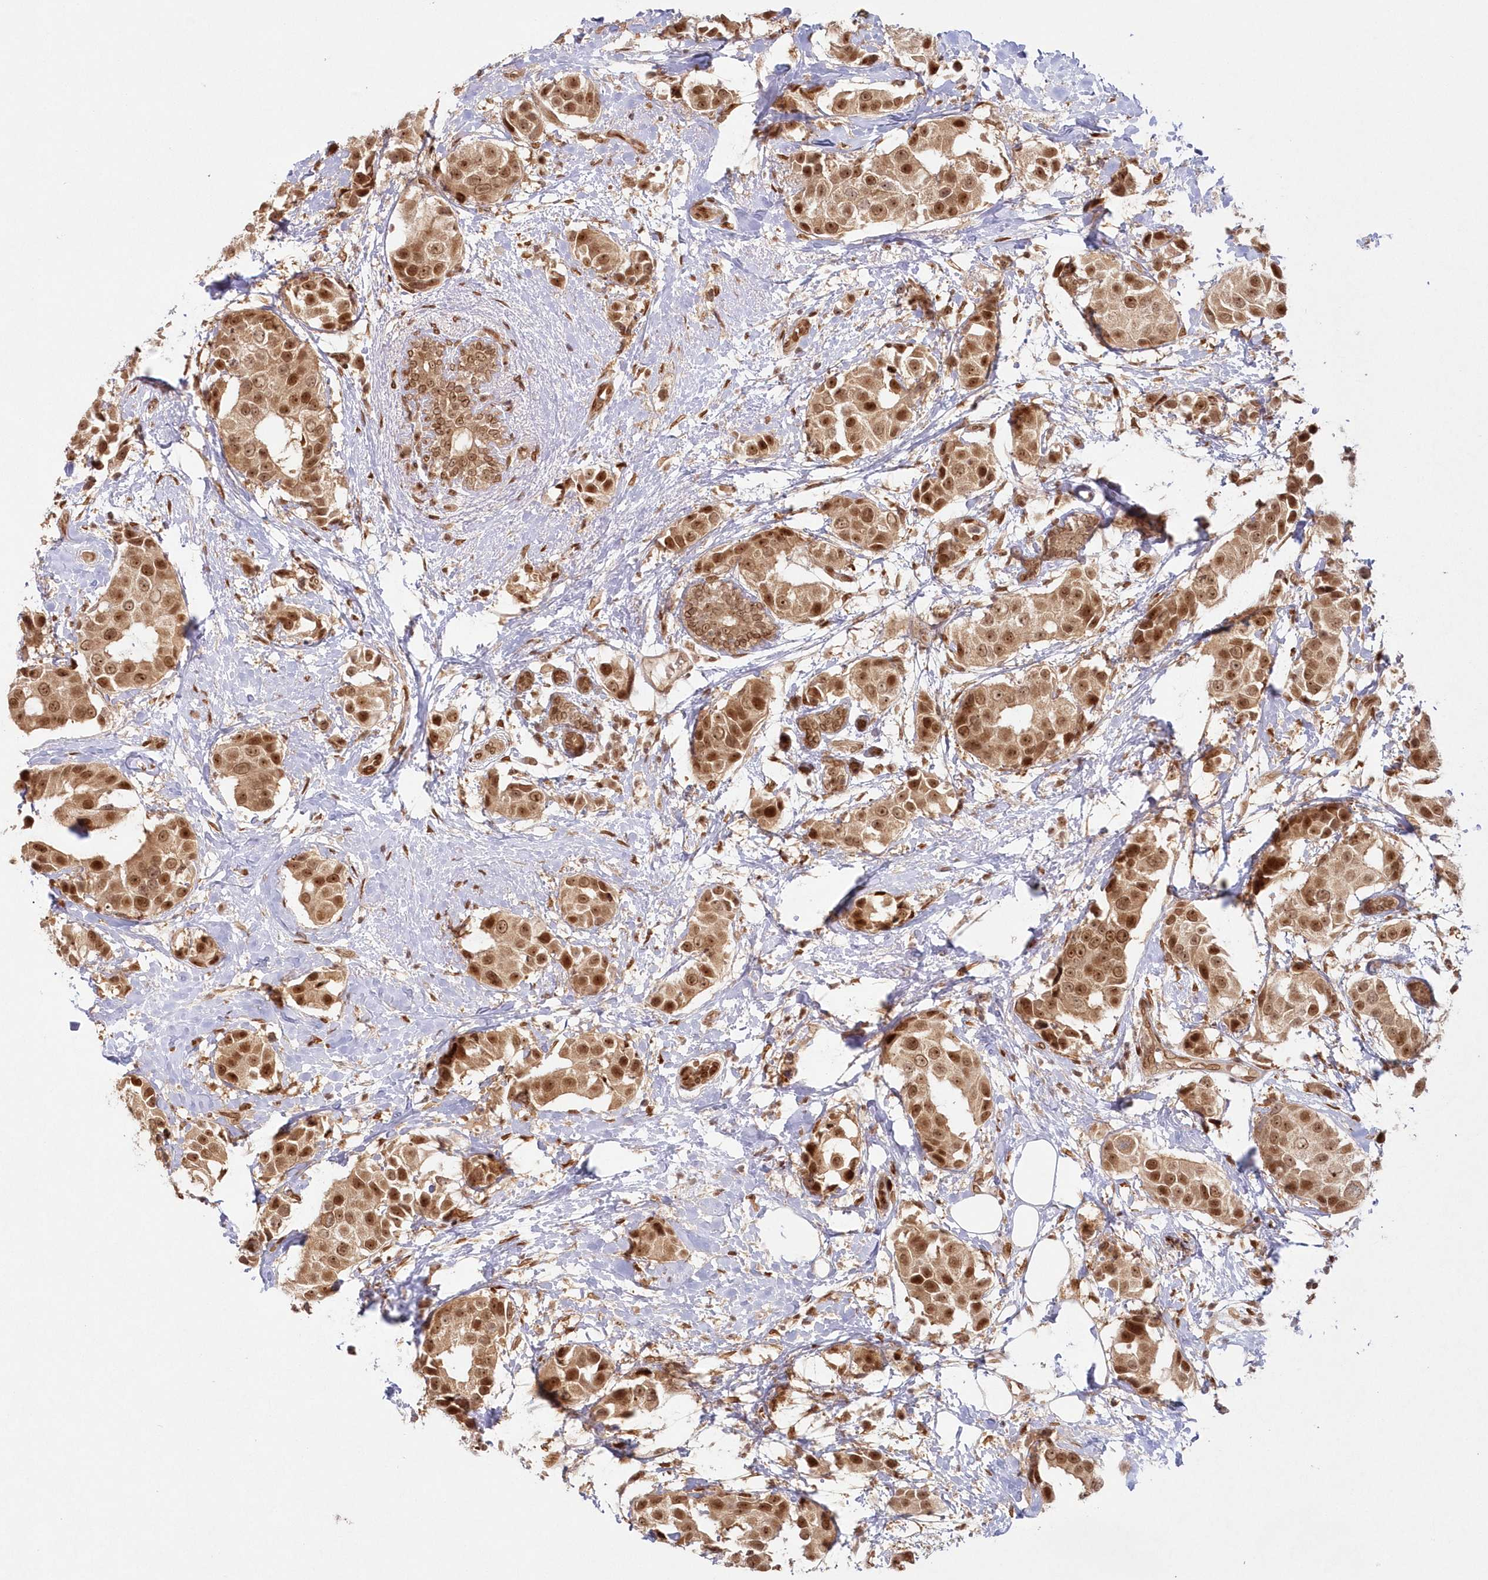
{"staining": {"intensity": "strong", "quantity": ">75%", "location": "cytoplasmic/membranous,nuclear"}, "tissue": "breast cancer", "cell_type": "Tumor cells", "image_type": "cancer", "snomed": [{"axis": "morphology", "description": "Normal tissue, NOS"}, {"axis": "morphology", "description": "Duct carcinoma"}, {"axis": "topography", "description": "Breast"}], "caption": "DAB (3,3'-diaminobenzidine) immunohistochemical staining of human breast cancer (intraductal carcinoma) shows strong cytoplasmic/membranous and nuclear protein expression in about >75% of tumor cells.", "gene": "TOGARAM2", "patient": {"sex": "female", "age": 39}}